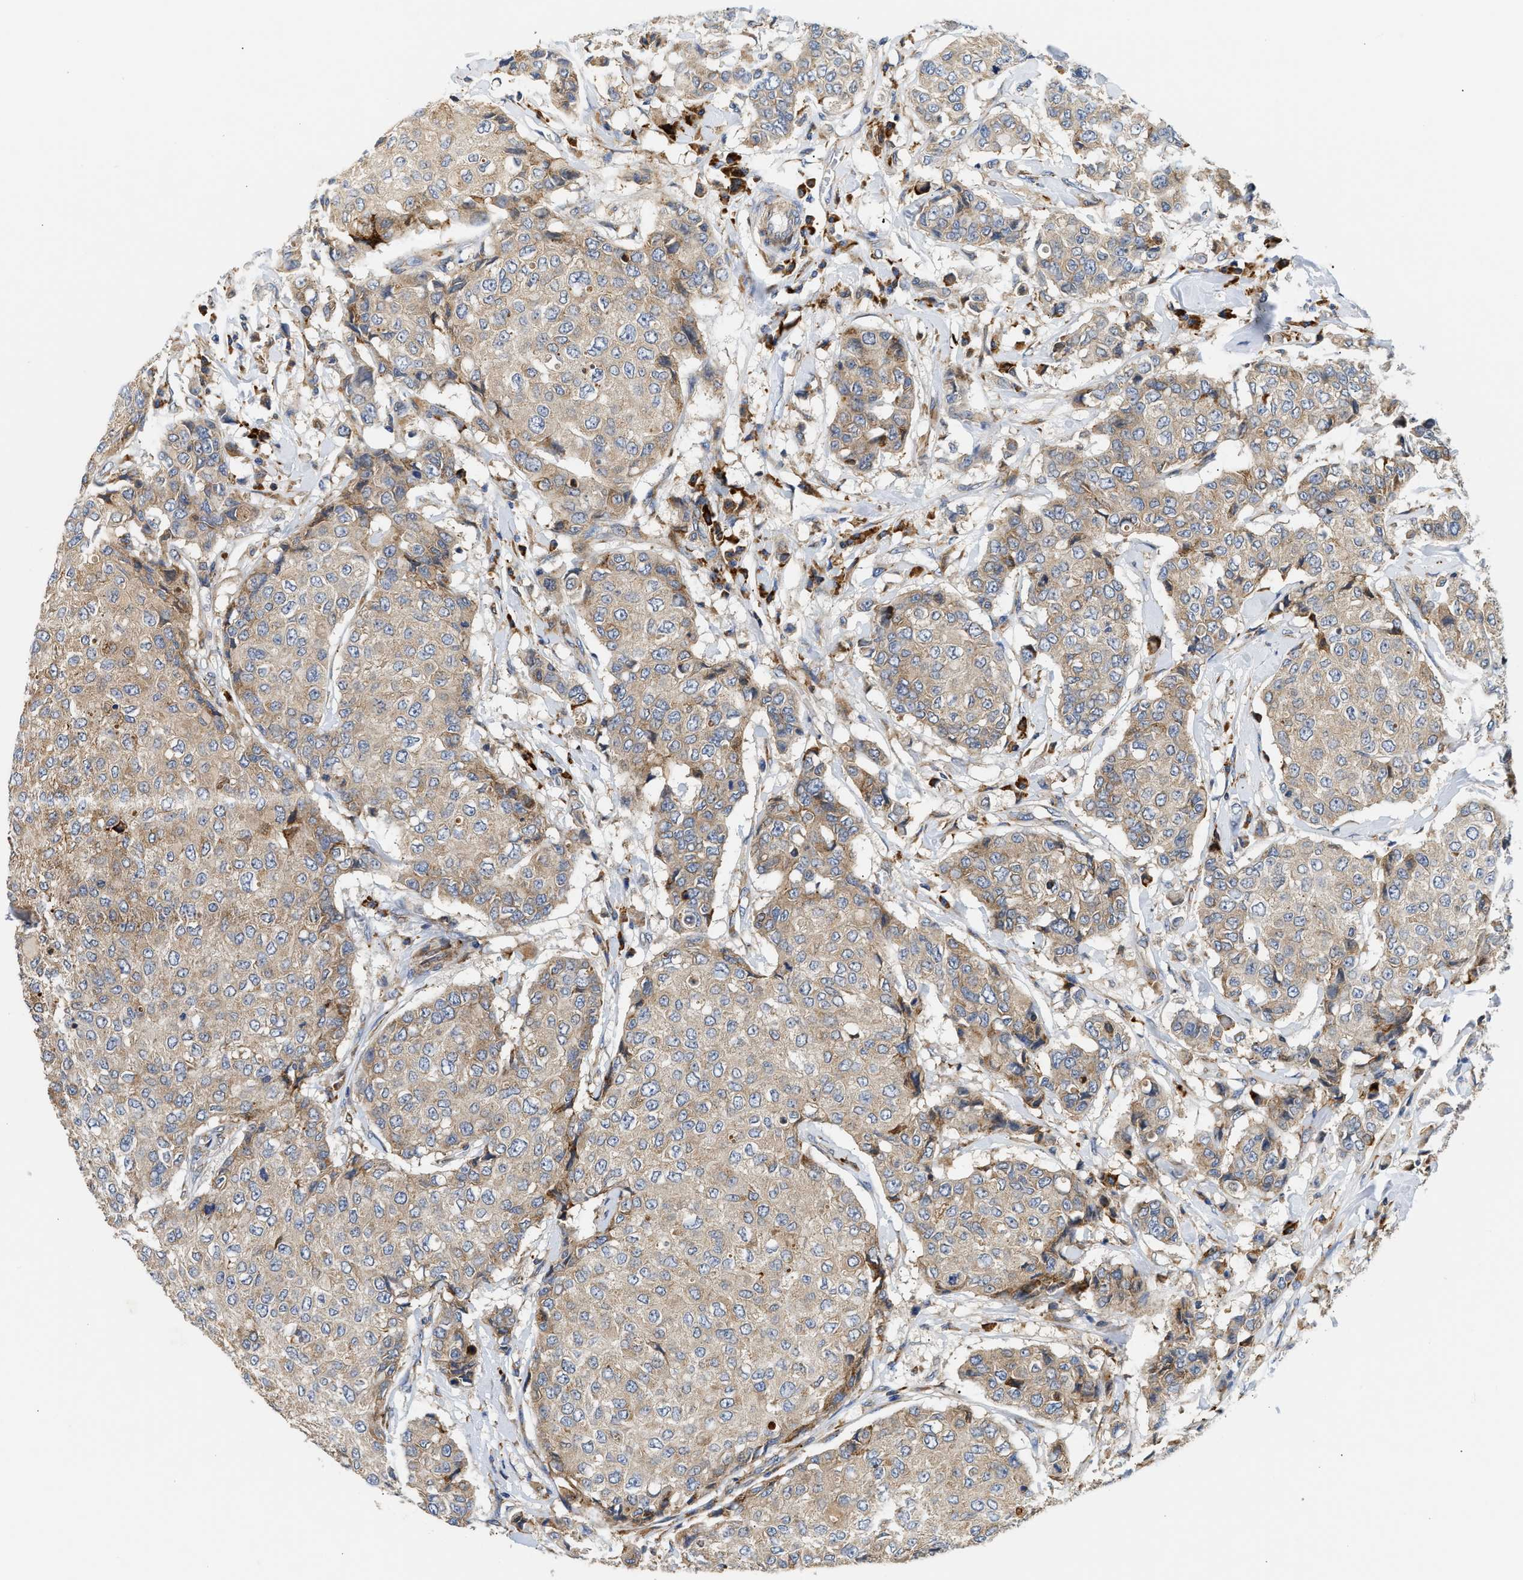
{"staining": {"intensity": "weak", "quantity": ">75%", "location": "cytoplasmic/membranous"}, "tissue": "breast cancer", "cell_type": "Tumor cells", "image_type": "cancer", "snomed": [{"axis": "morphology", "description": "Duct carcinoma"}, {"axis": "topography", "description": "Breast"}], "caption": "Immunohistochemical staining of human infiltrating ductal carcinoma (breast) displays low levels of weak cytoplasmic/membranous staining in about >75% of tumor cells. Using DAB (3,3'-diaminobenzidine) (brown) and hematoxylin (blue) stains, captured at high magnification using brightfield microscopy.", "gene": "AMZ1", "patient": {"sex": "female", "age": 27}}